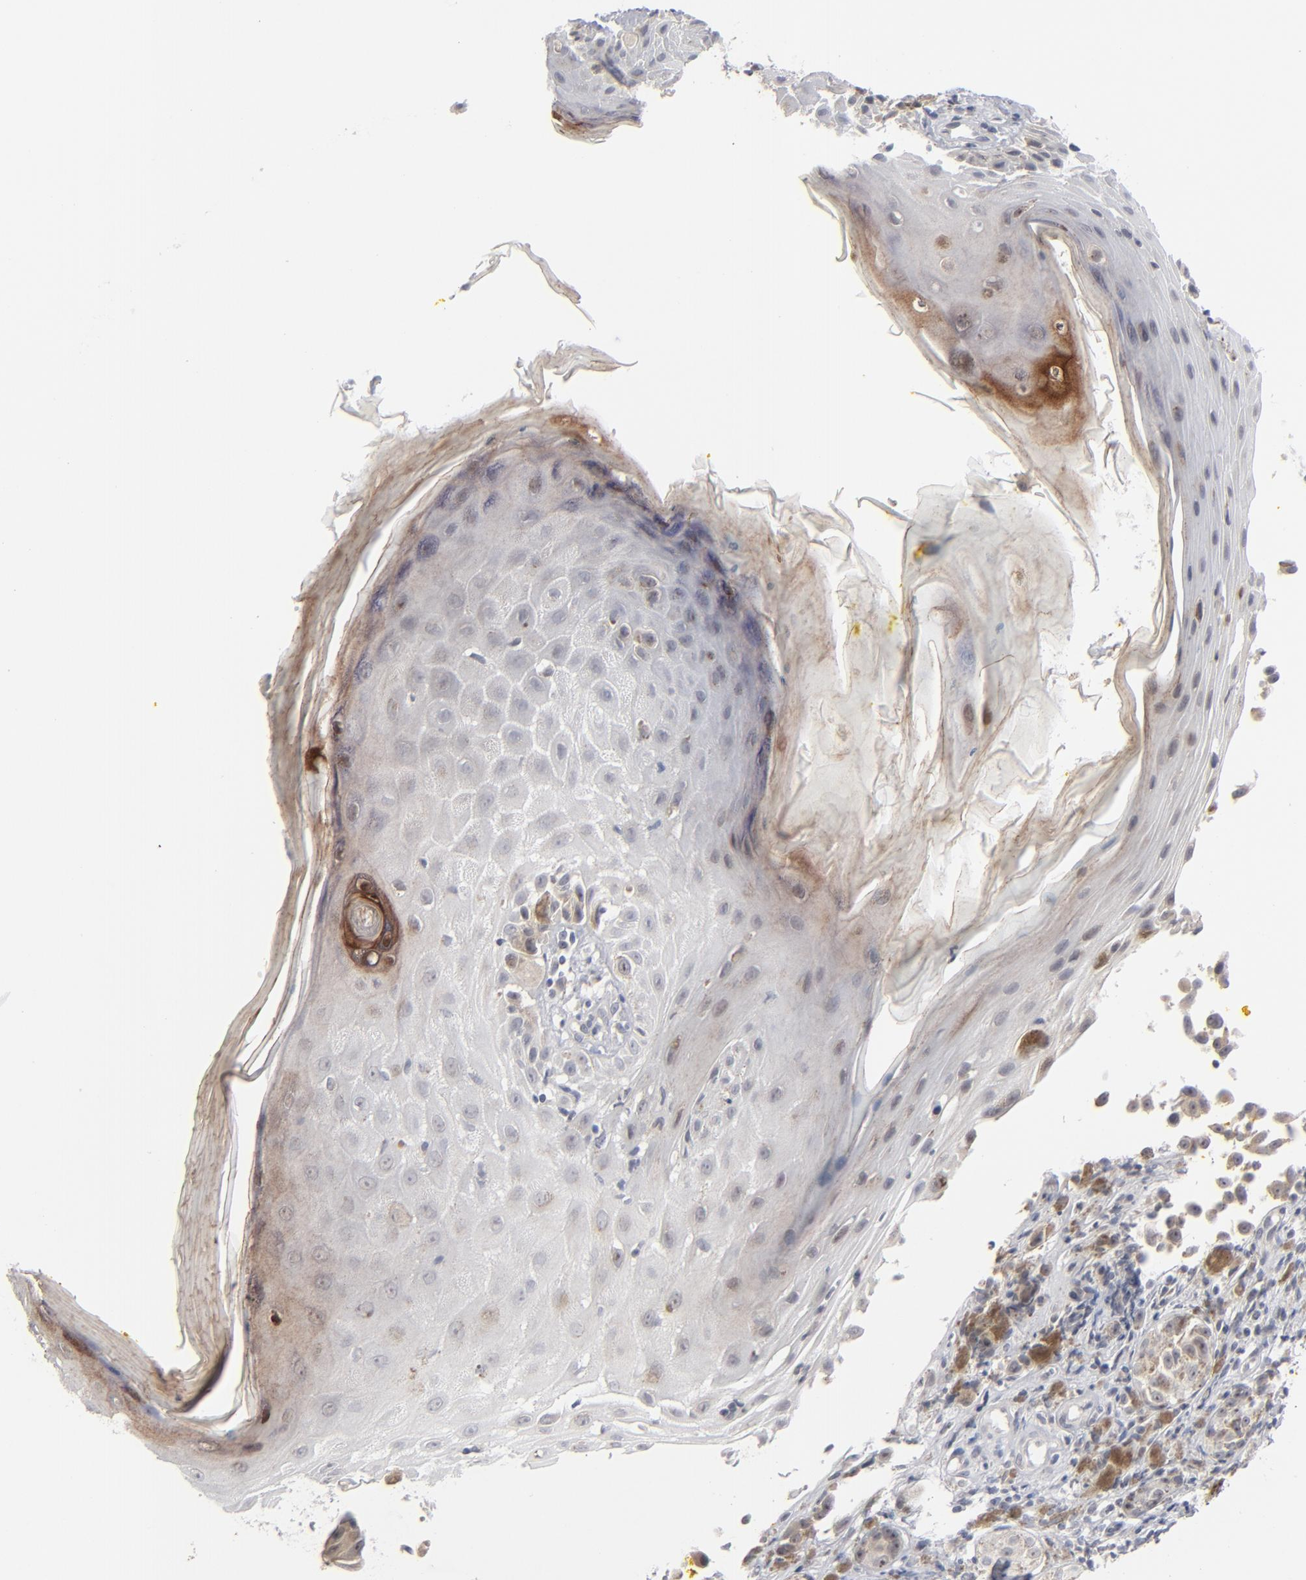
{"staining": {"intensity": "negative", "quantity": "none", "location": "none"}, "tissue": "melanoma", "cell_type": "Tumor cells", "image_type": "cancer", "snomed": [{"axis": "morphology", "description": "Malignant melanoma, NOS"}, {"axis": "topography", "description": "Skin"}], "caption": "Melanoma was stained to show a protein in brown. There is no significant staining in tumor cells.", "gene": "POF1B", "patient": {"sex": "male", "age": 67}}